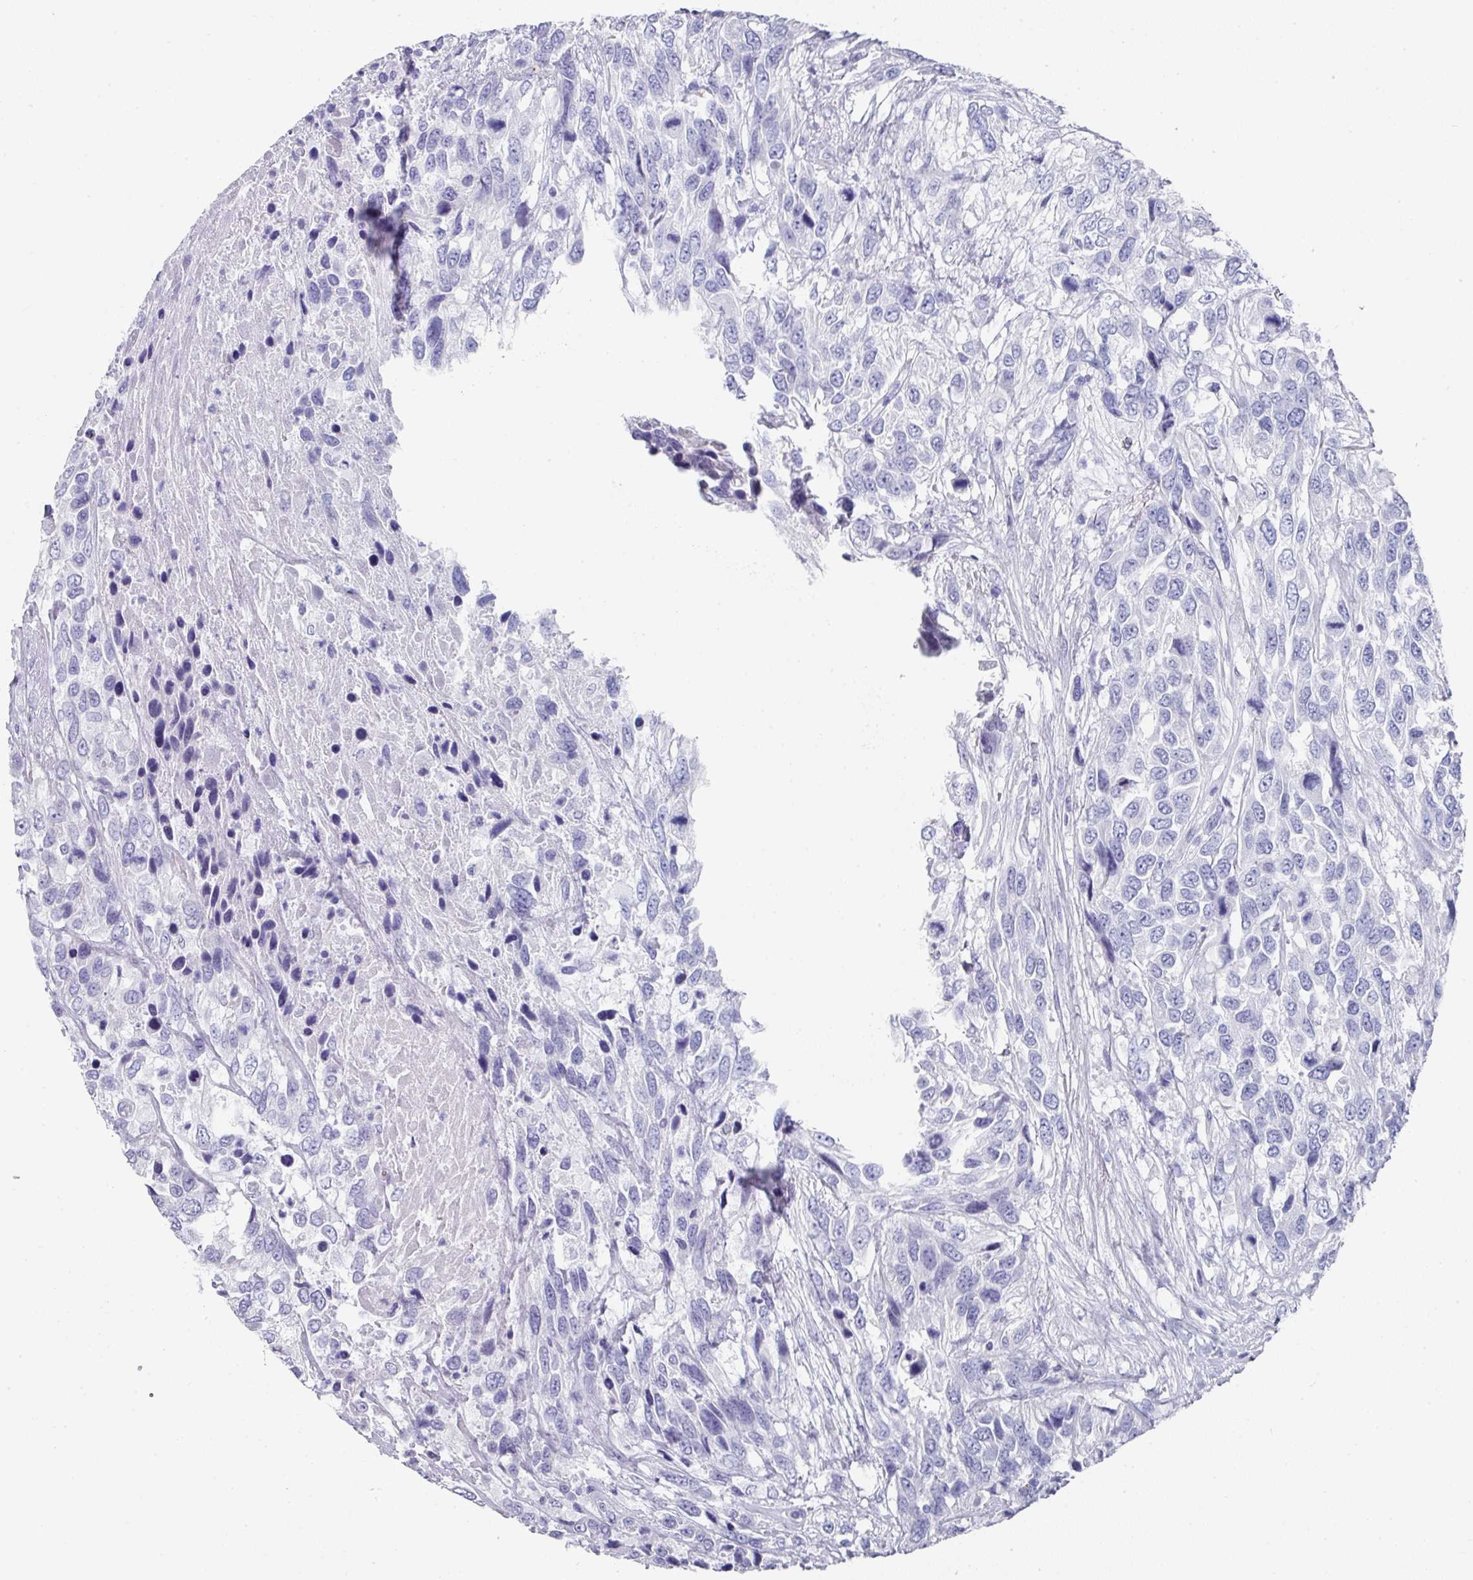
{"staining": {"intensity": "negative", "quantity": "none", "location": "none"}, "tissue": "urothelial cancer", "cell_type": "Tumor cells", "image_type": "cancer", "snomed": [{"axis": "morphology", "description": "Urothelial carcinoma, High grade"}, {"axis": "topography", "description": "Urinary bladder"}], "caption": "IHC photomicrograph of neoplastic tissue: human urothelial cancer stained with DAB displays no significant protein positivity in tumor cells.", "gene": "SETBP1", "patient": {"sex": "female", "age": 70}}